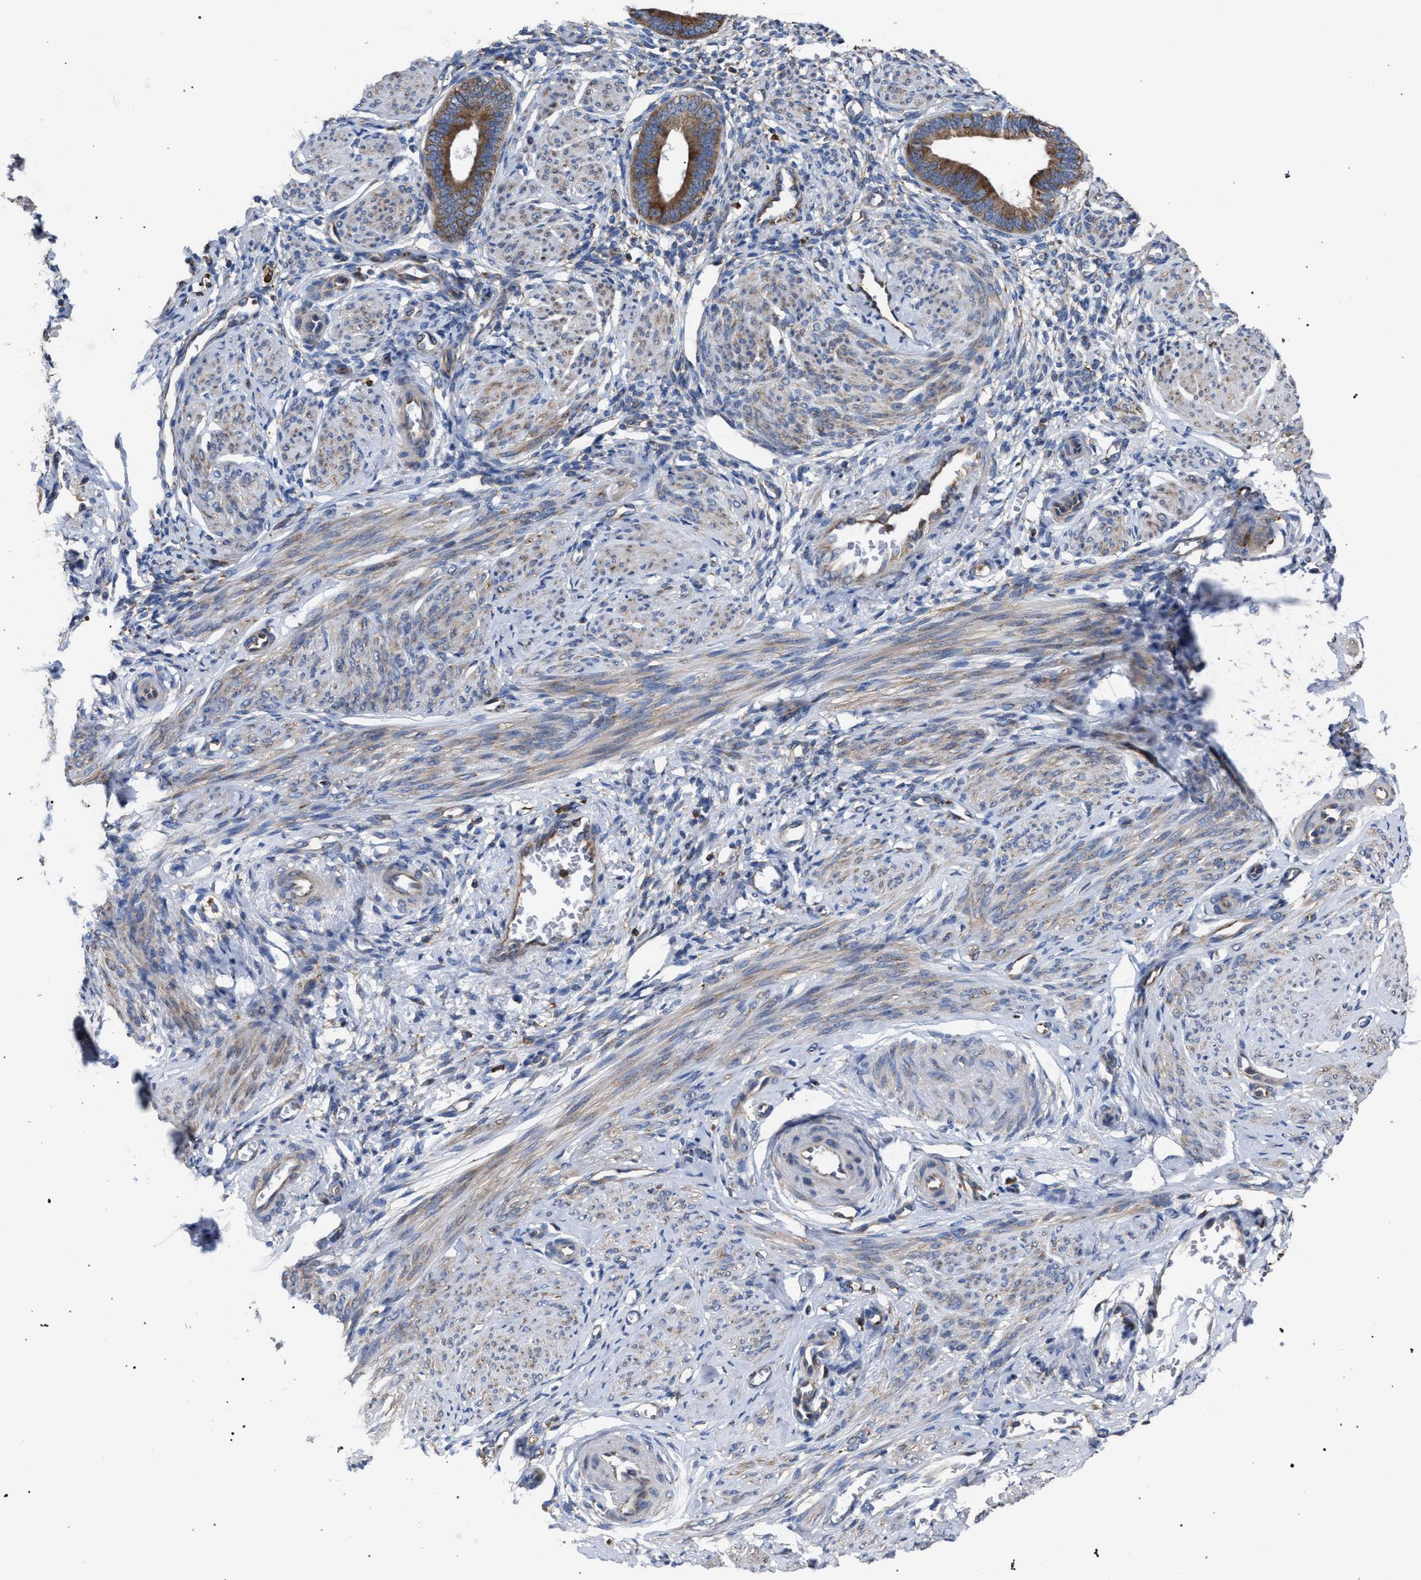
{"staining": {"intensity": "moderate", "quantity": ">75%", "location": "cytoplasmic/membranous"}, "tissue": "endometrium", "cell_type": "Glandular cells", "image_type": "normal", "snomed": [{"axis": "morphology", "description": "Normal tissue, NOS"}, {"axis": "topography", "description": "Endometrium"}], "caption": "A micrograph of endometrium stained for a protein demonstrates moderate cytoplasmic/membranous brown staining in glandular cells.", "gene": "CDR2L", "patient": {"sex": "female", "age": 46}}